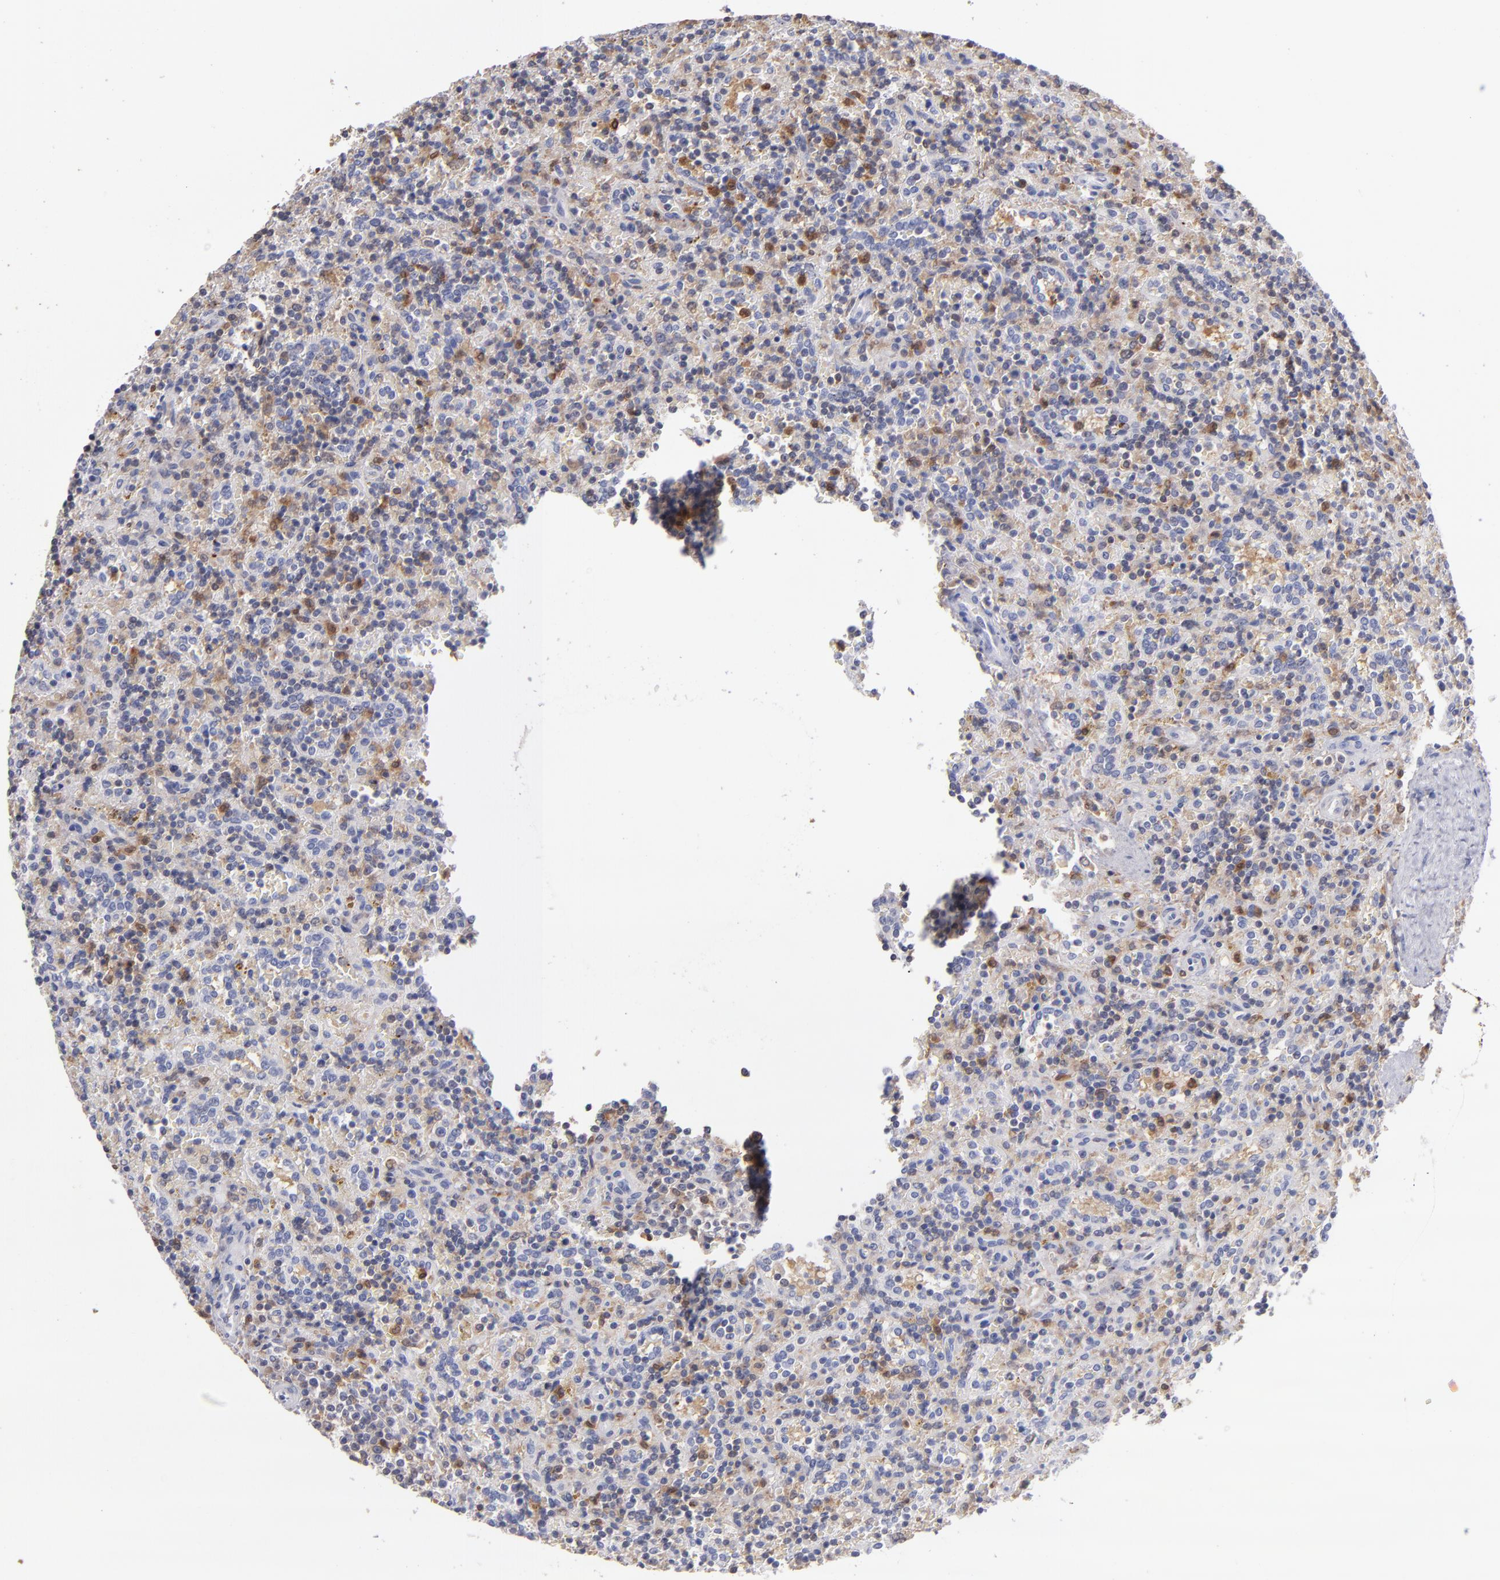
{"staining": {"intensity": "weak", "quantity": "25%-75%", "location": "cytoplasmic/membranous"}, "tissue": "lymphoma", "cell_type": "Tumor cells", "image_type": "cancer", "snomed": [{"axis": "morphology", "description": "Malignant lymphoma, non-Hodgkin's type, Low grade"}, {"axis": "topography", "description": "Spleen"}], "caption": "Immunohistochemical staining of human lymphoma displays low levels of weak cytoplasmic/membranous protein expression in about 25%-75% of tumor cells.", "gene": "PRKCD", "patient": {"sex": "male", "age": 67}}